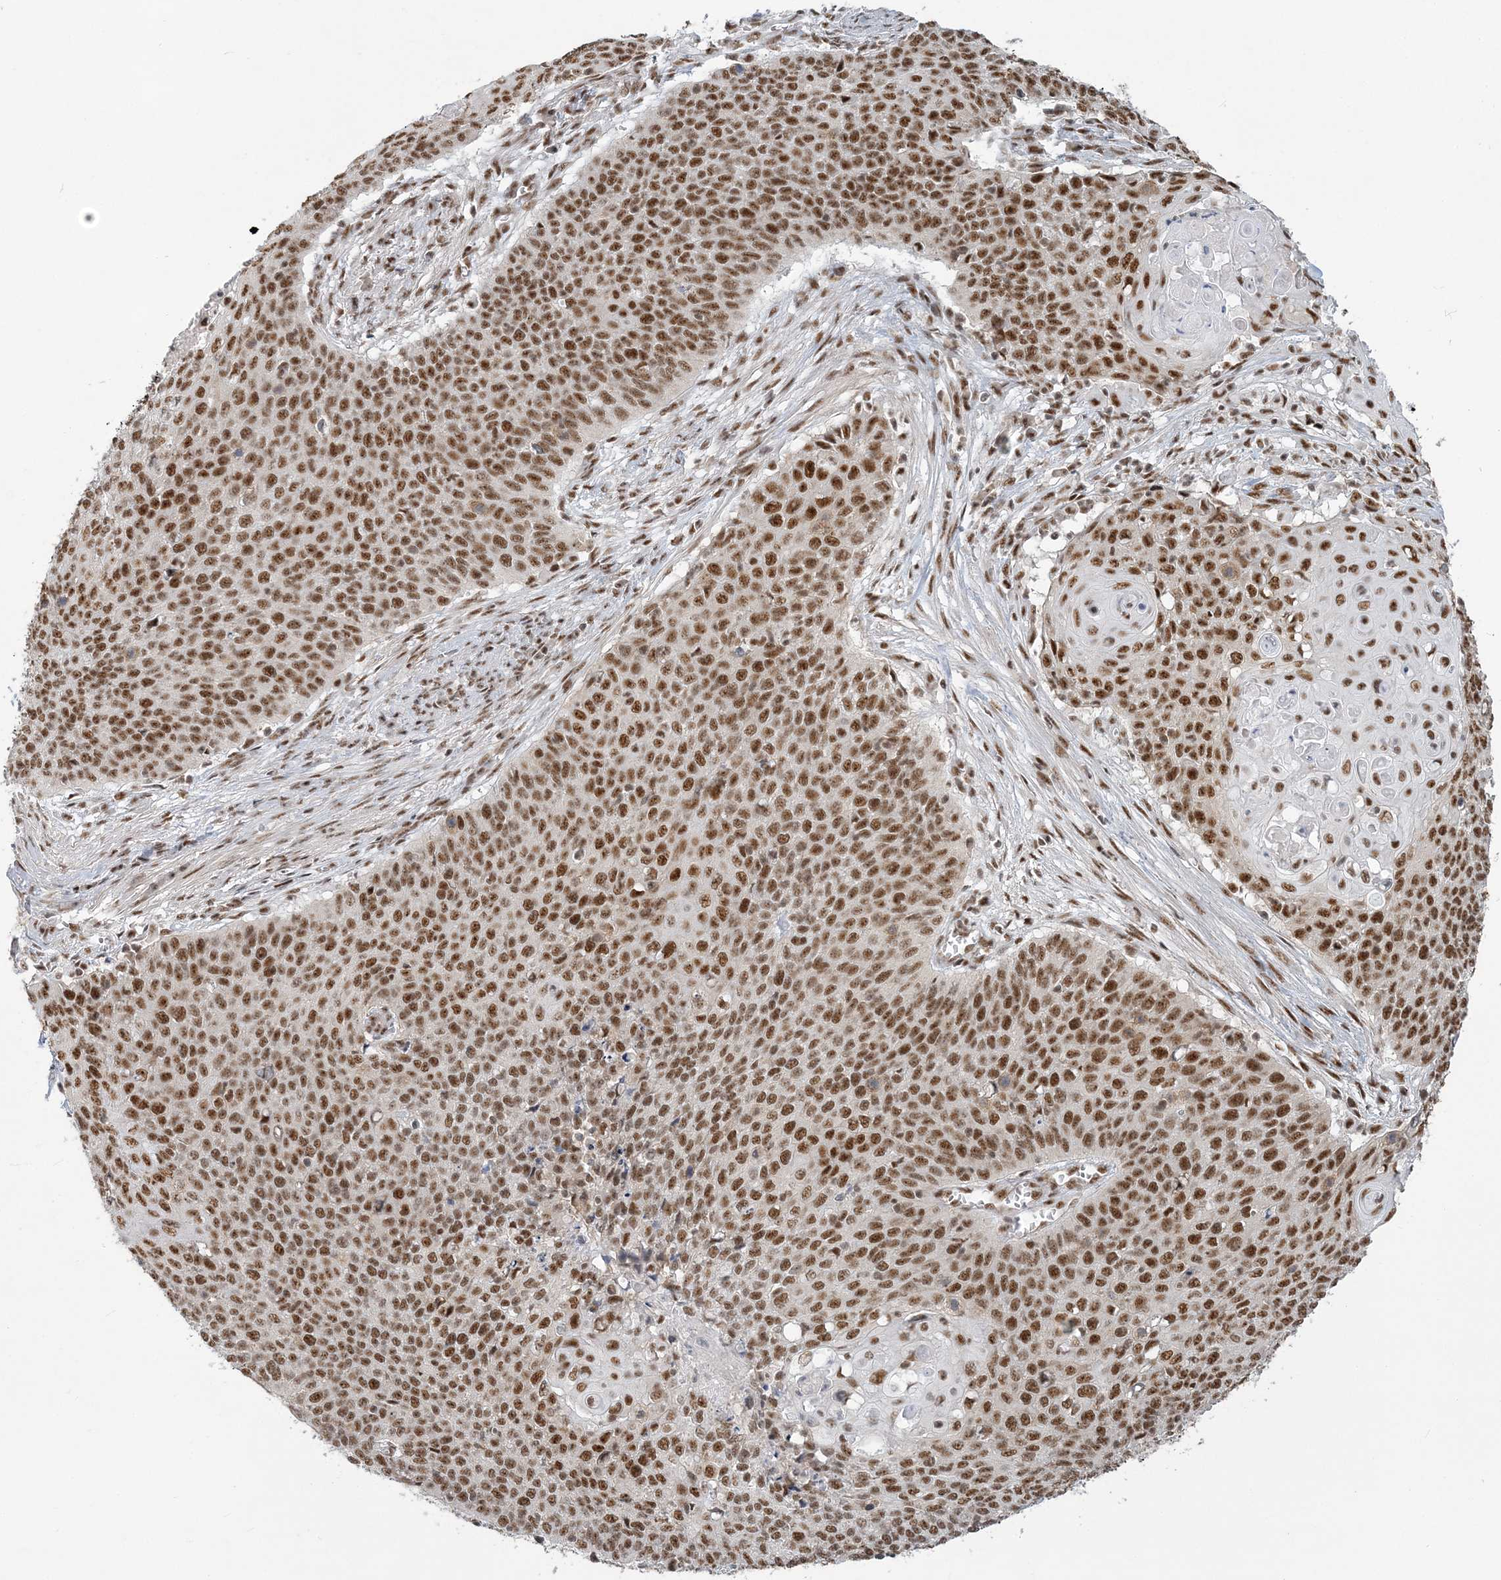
{"staining": {"intensity": "moderate", "quantity": ">75%", "location": "nuclear"}, "tissue": "cervical cancer", "cell_type": "Tumor cells", "image_type": "cancer", "snomed": [{"axis": "morphology", "description": "Squamous cell carcinoma, NOS"}, {"axis": "topography", "description": "Cervix"}], "caption": "Immunohistochemical staining of human cervical squamous cell carcinoma exhibits moderate nuclear protein expression in approximately >75% of tumor cells.", "gene": "PLRG1", "patient": {"sex": "female", "age": 39}}